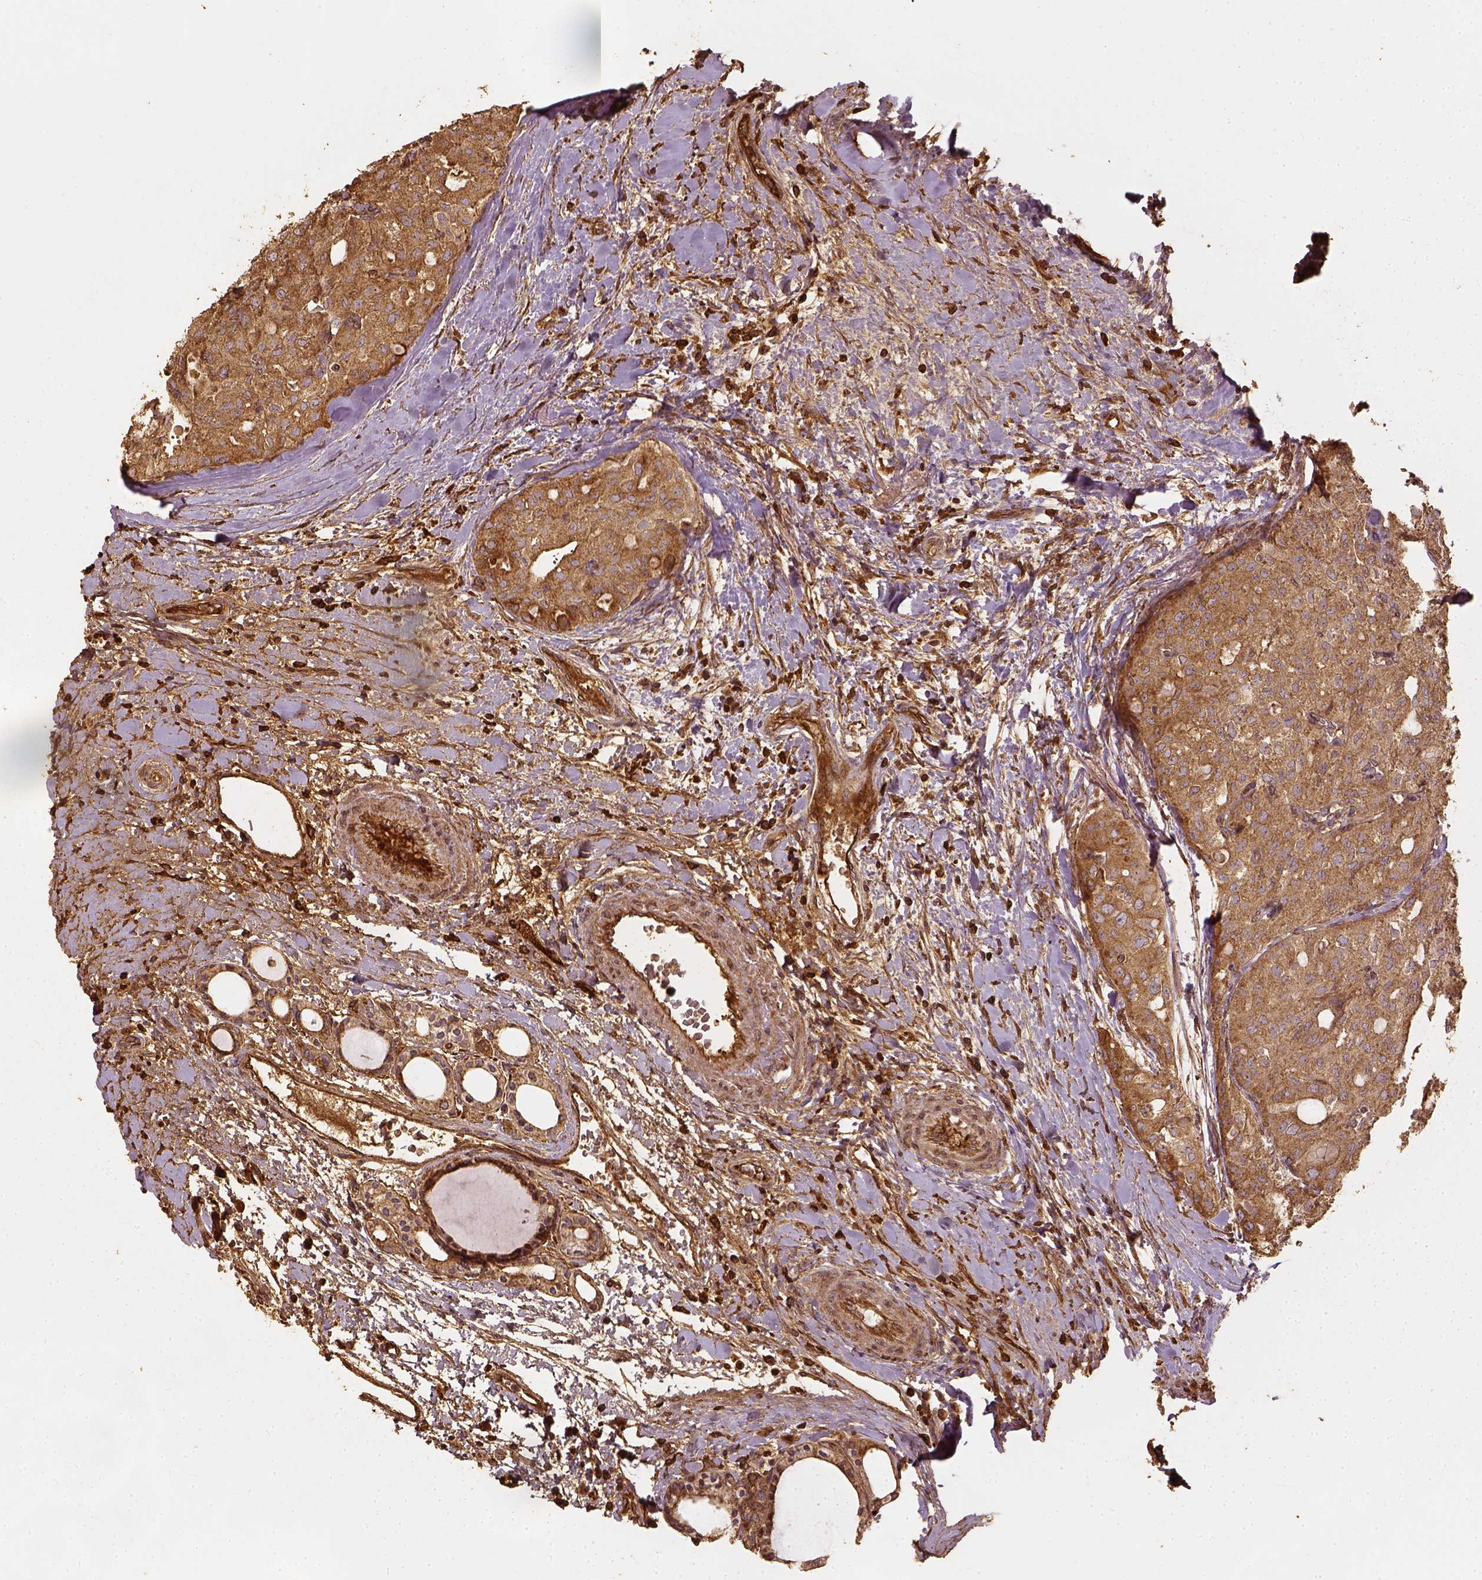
{"staining": {"intensity": "moderate", "quantity": ">75%", "location": "cytoplasmic/membranous"}, "tissue": "thyroid cancer", "cell_type": "Tumor cells", "image_type": "cancer", "snomed": [{"axis": "morphology", "description": "Follicular adenoma carcinoma, NOS"}, {"axis": "topography", "description": "Thyroid gland"}], "caption": "The immunohistochemical stain highlights moderate cytoplasmic/membranous staining in tumor cells of thyroid cancer (follicular adenoma carcinoma) tissue.", "gene": "VEGFA", "patient": {"sex": "male", "age": 75}}